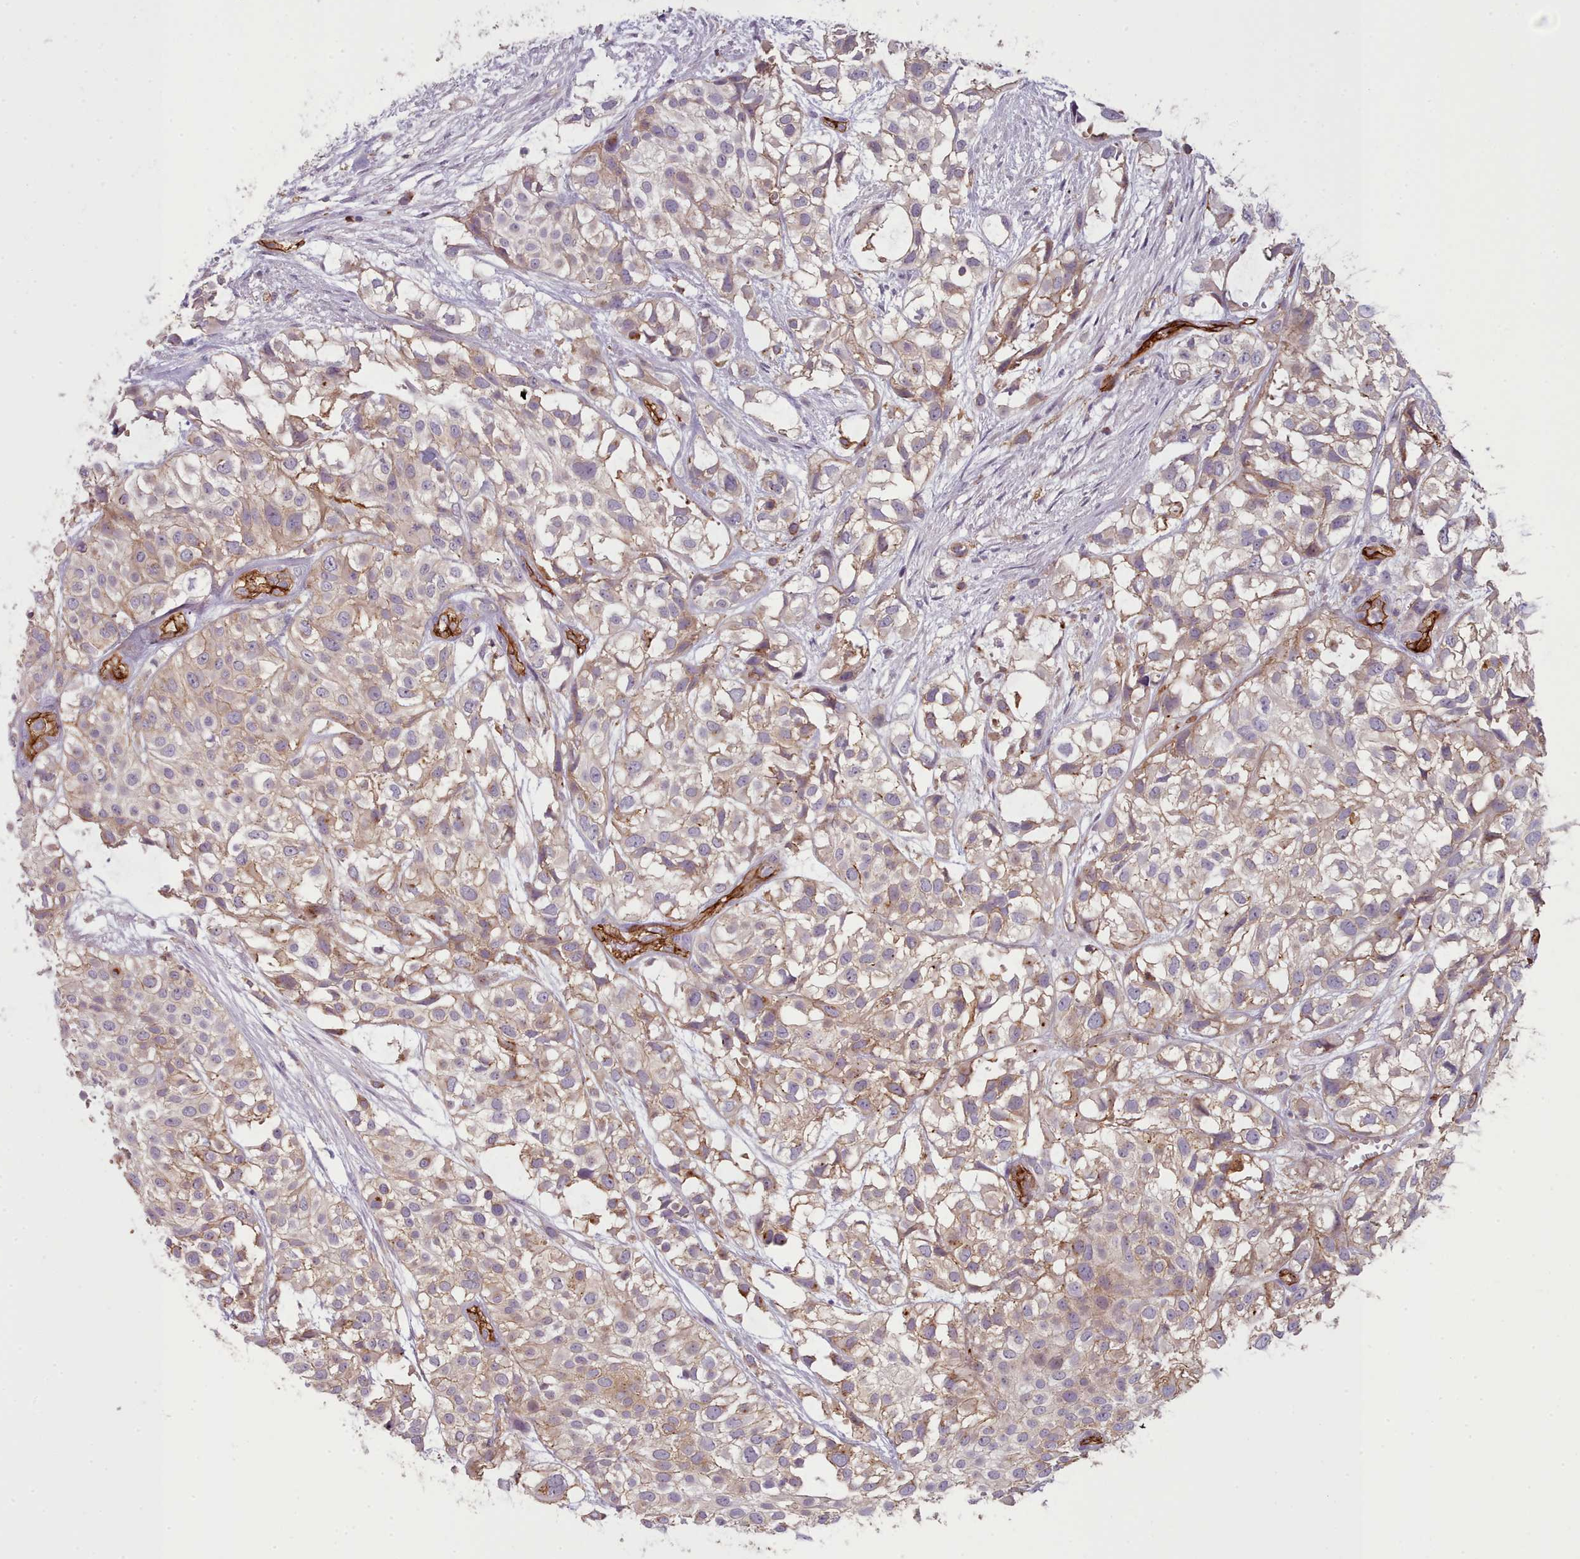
{"staining": {"intensity": "moderate", "quantity": ">75%", "location": "cytoplasmic/membranous"}, "tissue": "urothelial cancer", "cell_type": "Tumor cells", "image_type": "cancer", "snomed": [{"axis": "morphology", "description": "Urothelial carcinoma, High grade"}, {"axis": "topography", "description": "Urinary bladder"}], "caption": "The immunohistochemical stain labels moderate cytoplasmic/membranous staining in tumor cells of high-grade urothelial carcinoma tissue.", "gene": "CD300LF", "patient": {"sex": "male", "age": 56}}